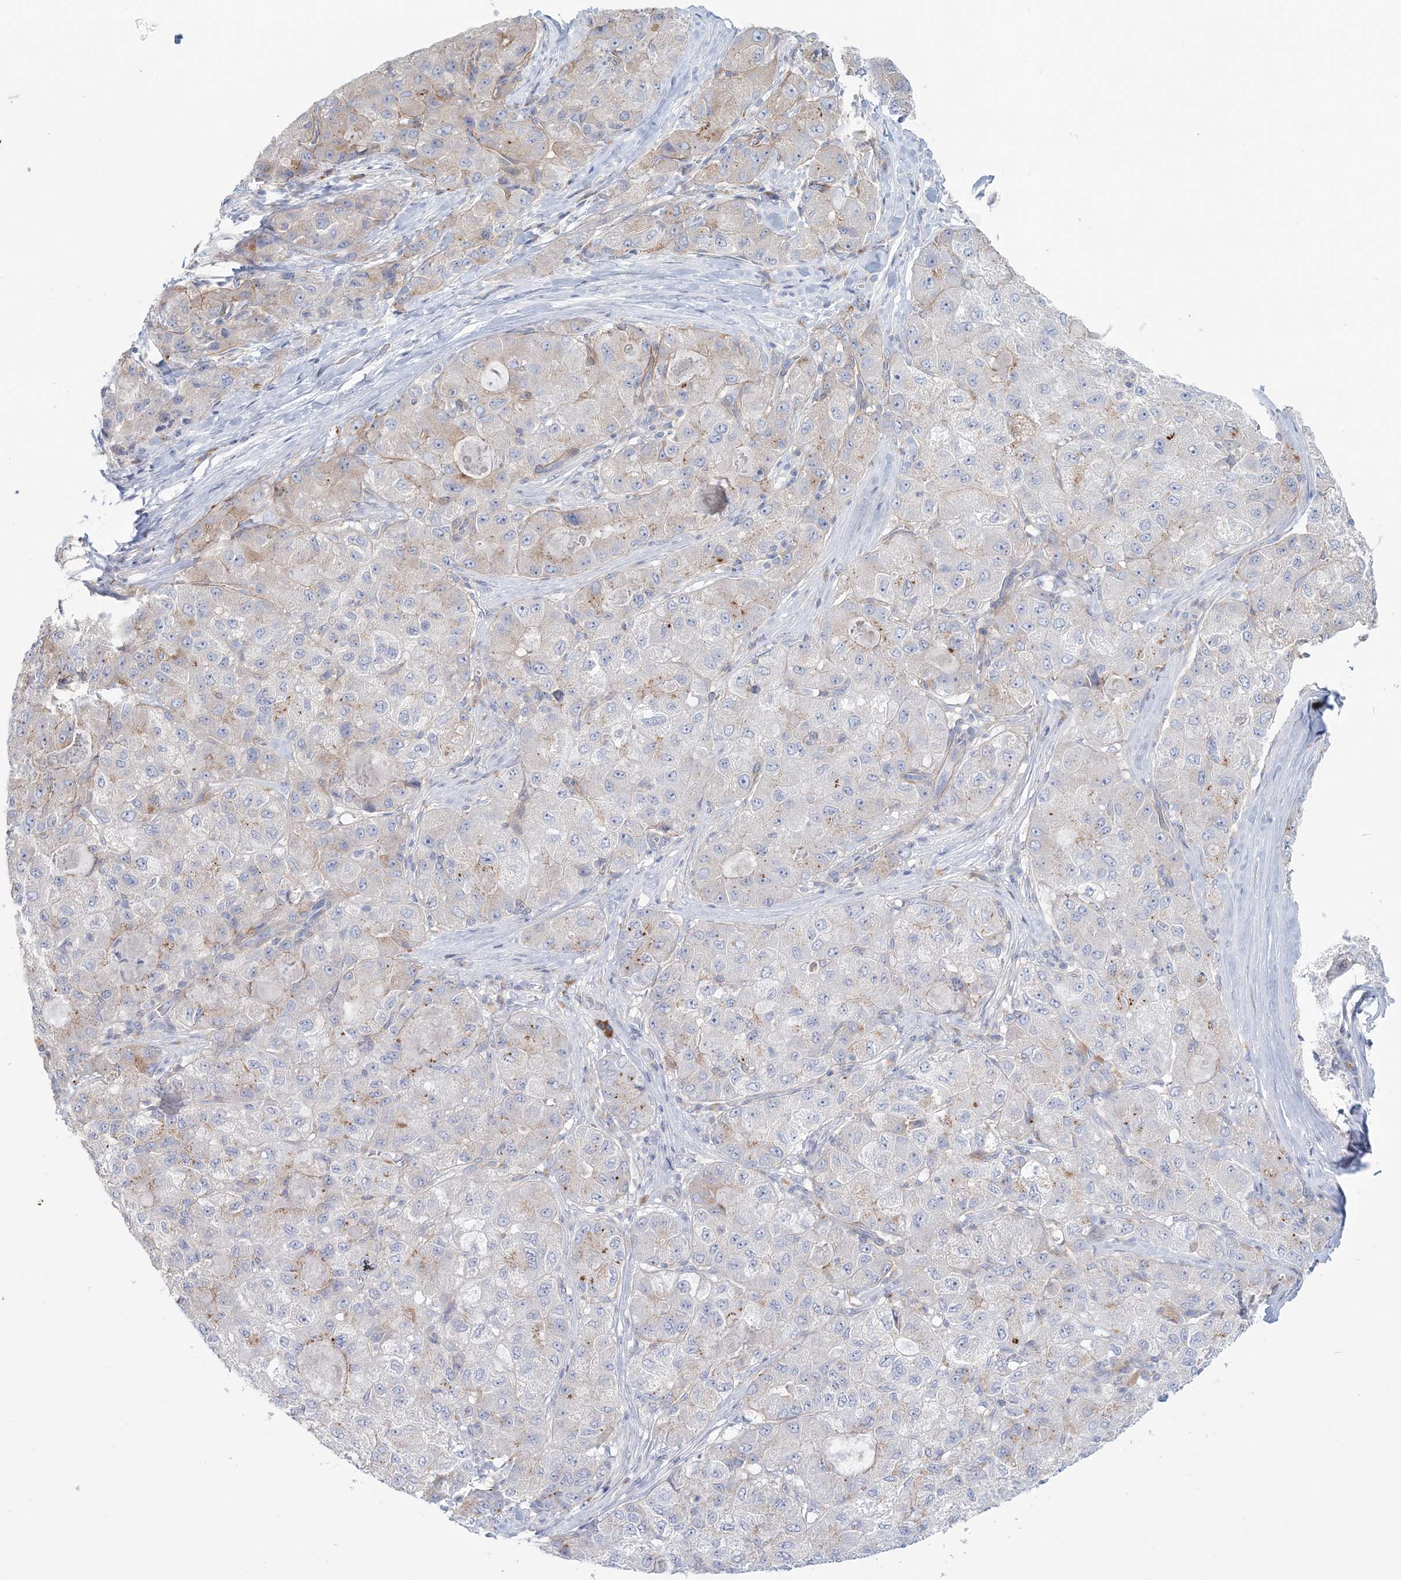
{"staining": {"intensity": "weak", "quantity": "<25%", "location": "cytoplasmic/membranous"}, "tissue": "liver cancer", "cell_type": "Tumor cells", "image_type": "cancer", "snomed": [{"axis": "morphology", "description": "Carcinoma, Hepatocellular, NOS"}, {"axis": "topography", "description": "Liver"}], "caption": "IHC image of neoplastic tissue: human hepatocellular carcinoma (liver) stained with DAB (3,3'-diaminobenzidine) displays no significant protein expression in tumor cells.", "gene": "ADGB", "patient": {"sex": "male", "age": 80}}